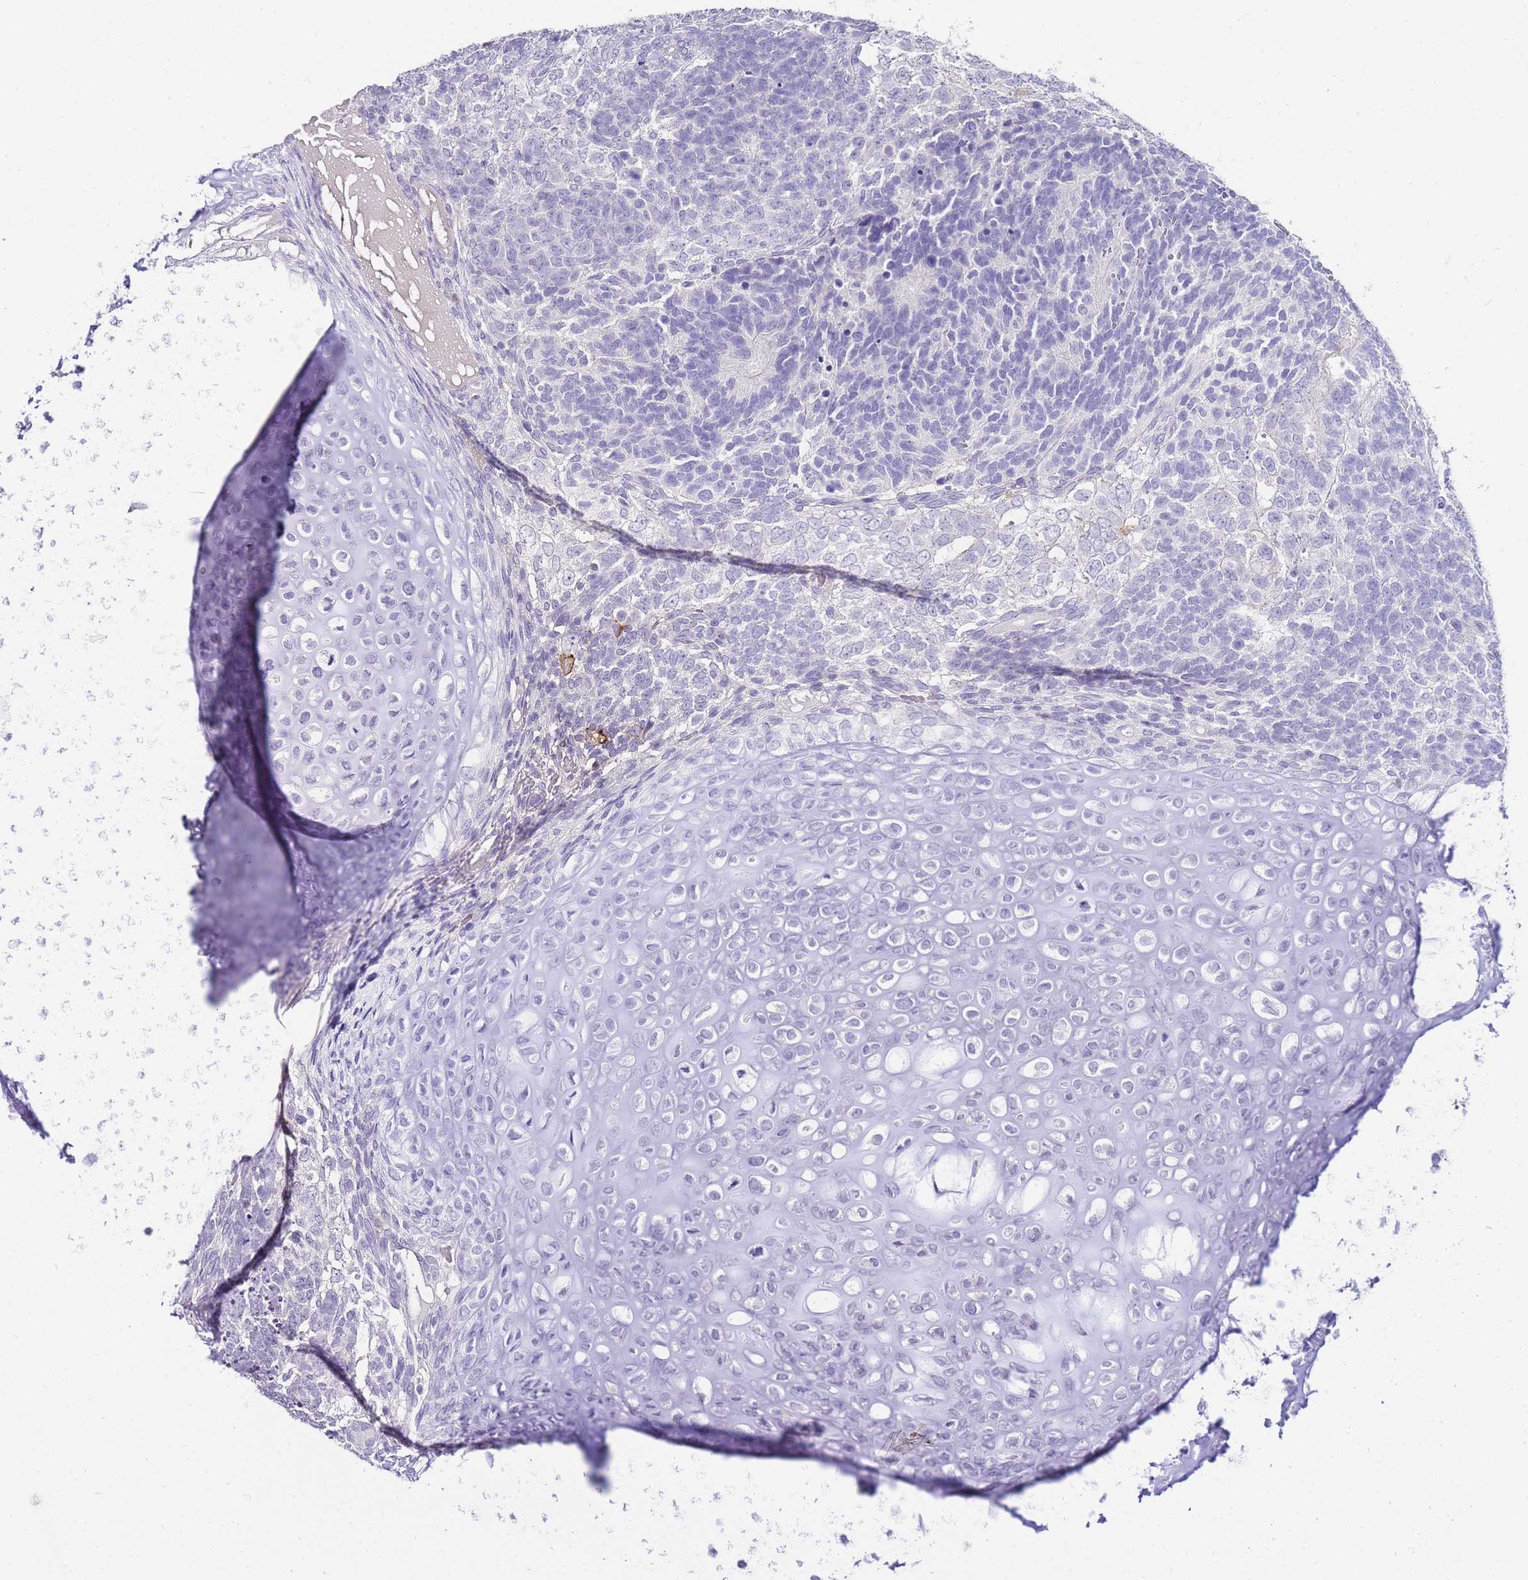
{"staining": {"intensity": "negative", "quantity": "none", "location": "none"}, "tissue": "testis cancer", "cell_type": "Tumor cells", "image_type": "cancer", "snomed": [{"axis": "morphology", "description": "Carcinoma, Embryonal, NOS"}, {"axis": "topography", "description": "Testis"}], "caption": "This is an immunohistochemistry photomicrograph of human embryonal carcinoma (testis). There is no expression in tumor cells.", "gene": "DPP4", "patient": {"sex": "male", "age": 23}}